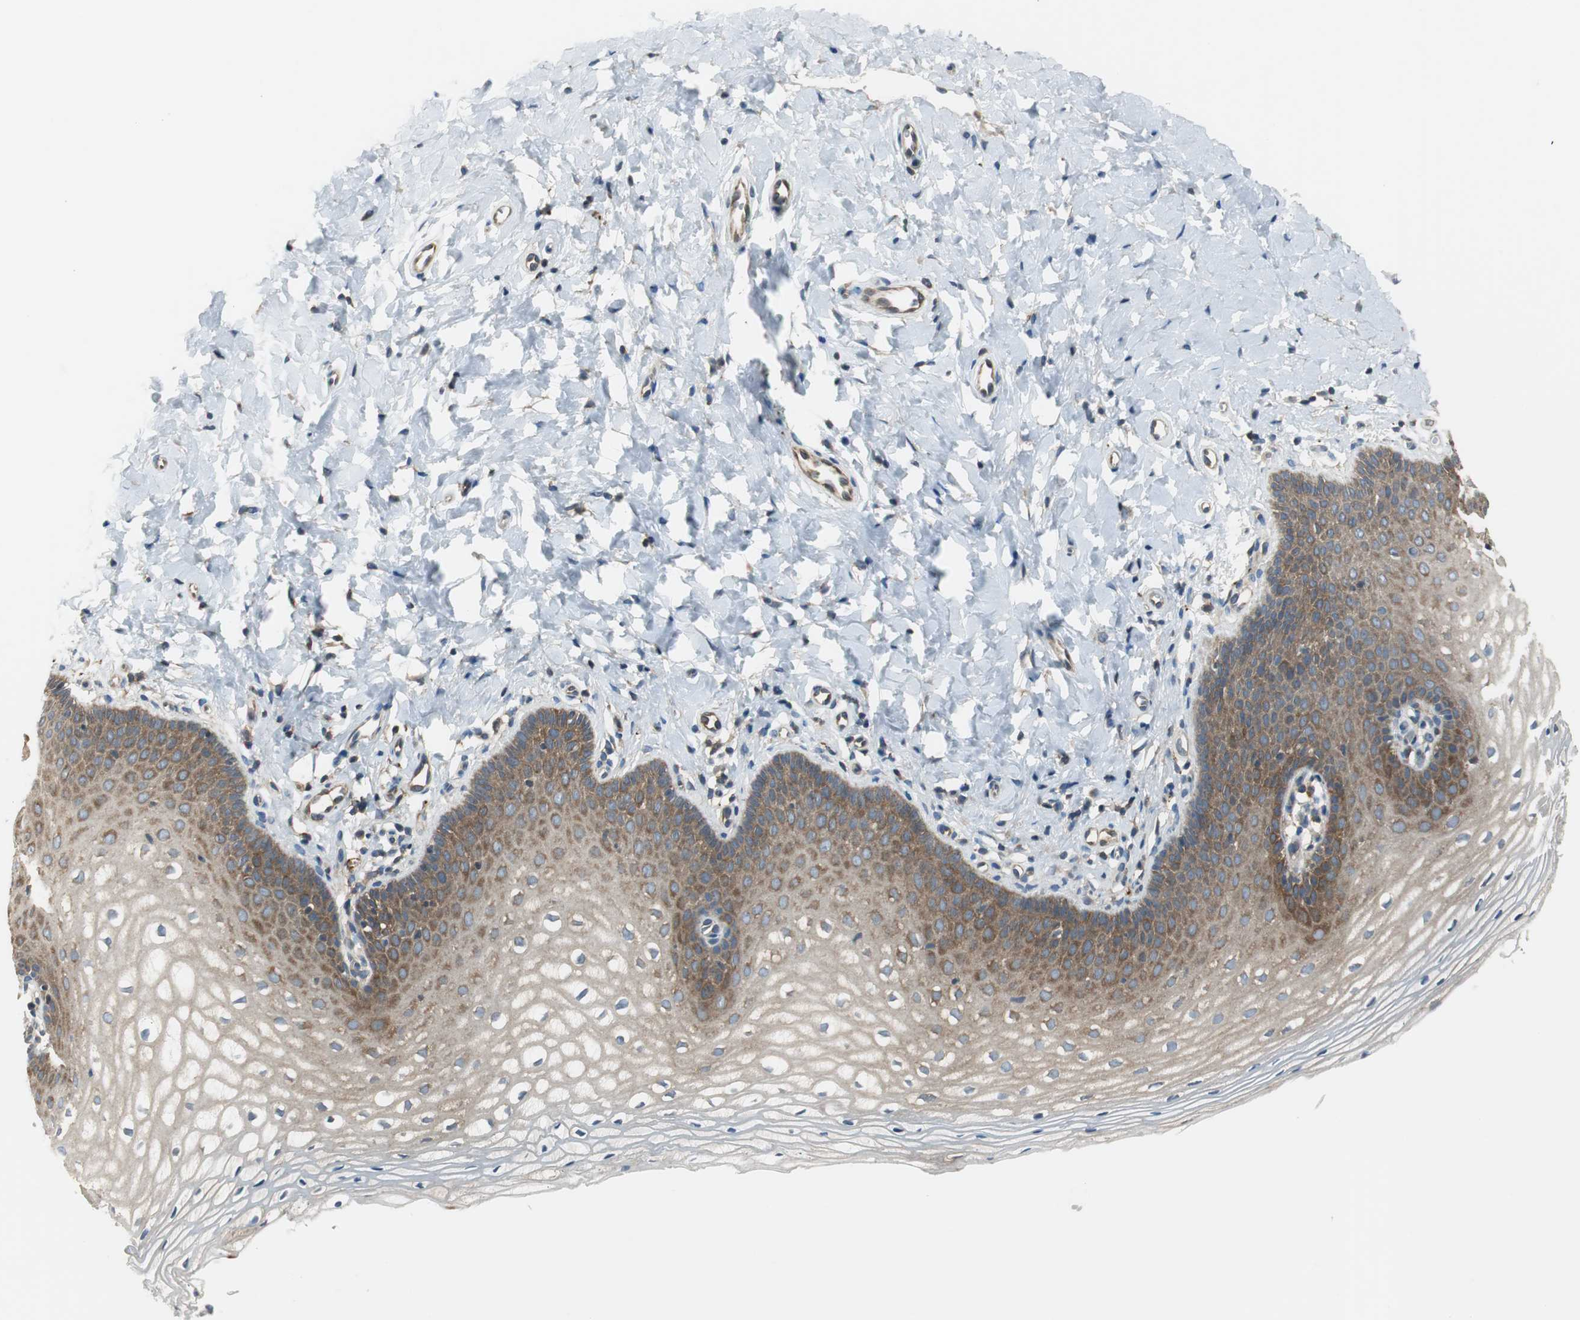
{"staining": {"intensity": "moderate", "quantity": ">75%", "location": "cytoplasmic/membranous"}, "tissue": "vagina", "cell_type": "Squamous epithelial cells", "image_type": "normal", "snomed": [{"axis": "morphology", "description": "Normal tissue, NOS"}, {"axis": "topography", "description": "Vagina"}], "caption": "Vagina stained with immunohistochemistry (IHC) exhibits moderate cytoplasmic/membranous staining in about >75% of squamous epithelial cells.", "gene": "NCK1", "patient": {"sex": "female", "age": 55}}